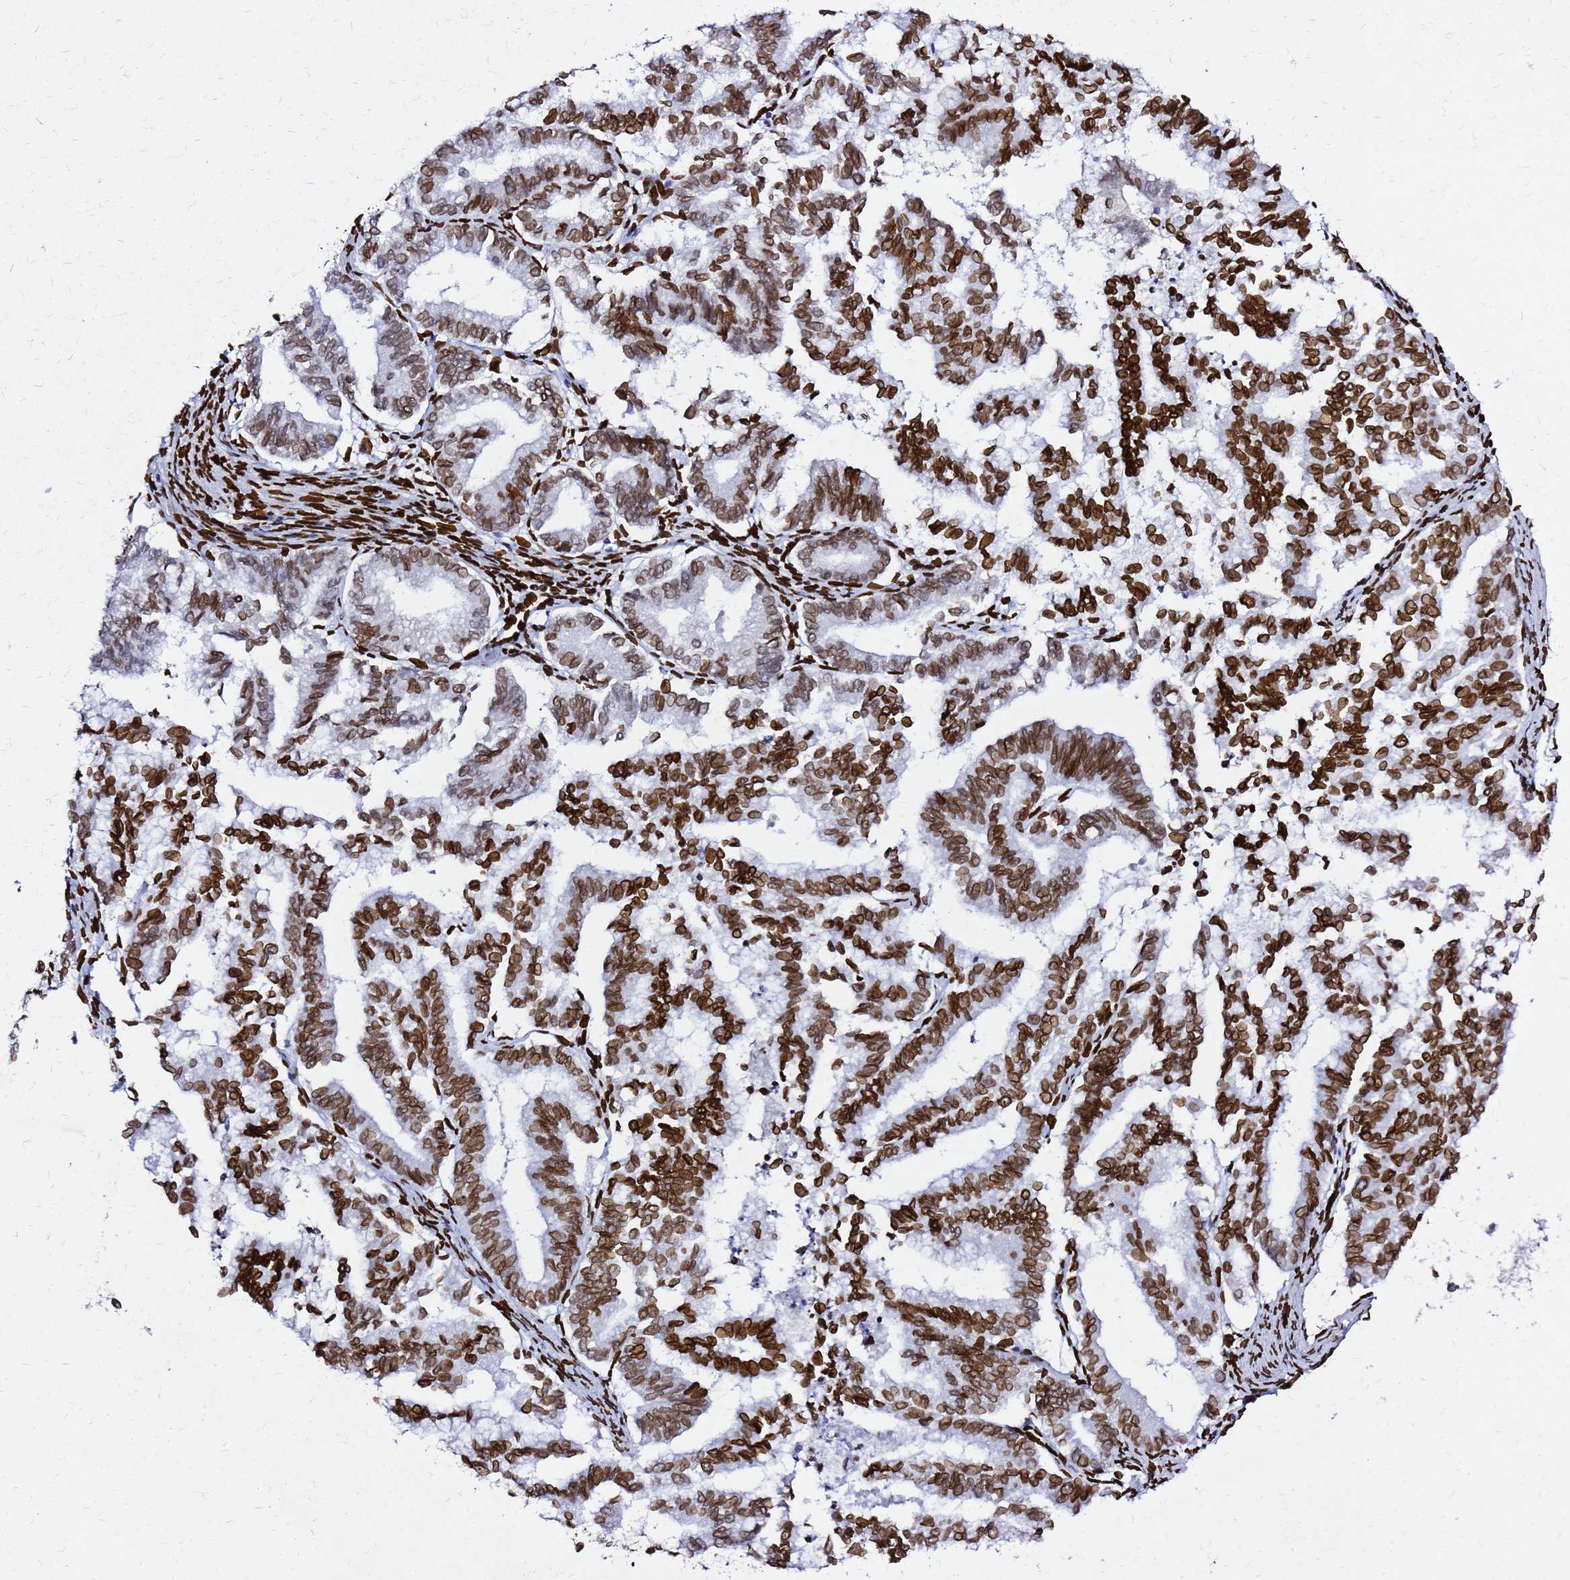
{"staining": {"intensity": "strong", "quantity": ">75%", "location": "cytoplasmic/membranous,nuclear"}, "tissue": "endometrial cancer", "cell_type": "Tumor cells", "image_type": "cancer", "snomed": [{"axis": "morphology", "description": "Adenocarcinoma, NOS"}, {"axis": "topography", "description": "Endometrium"}], "caption": "There is high levels of strong cytoplasmic/membranous and nuclear positivity in tumor cells of endometrial cancer (adenocarcinoma), as demonstrated by immunohistochemical staining (brown color).", "gene": "C6orf141", "patient": {"sex": "female", "age": 79}}